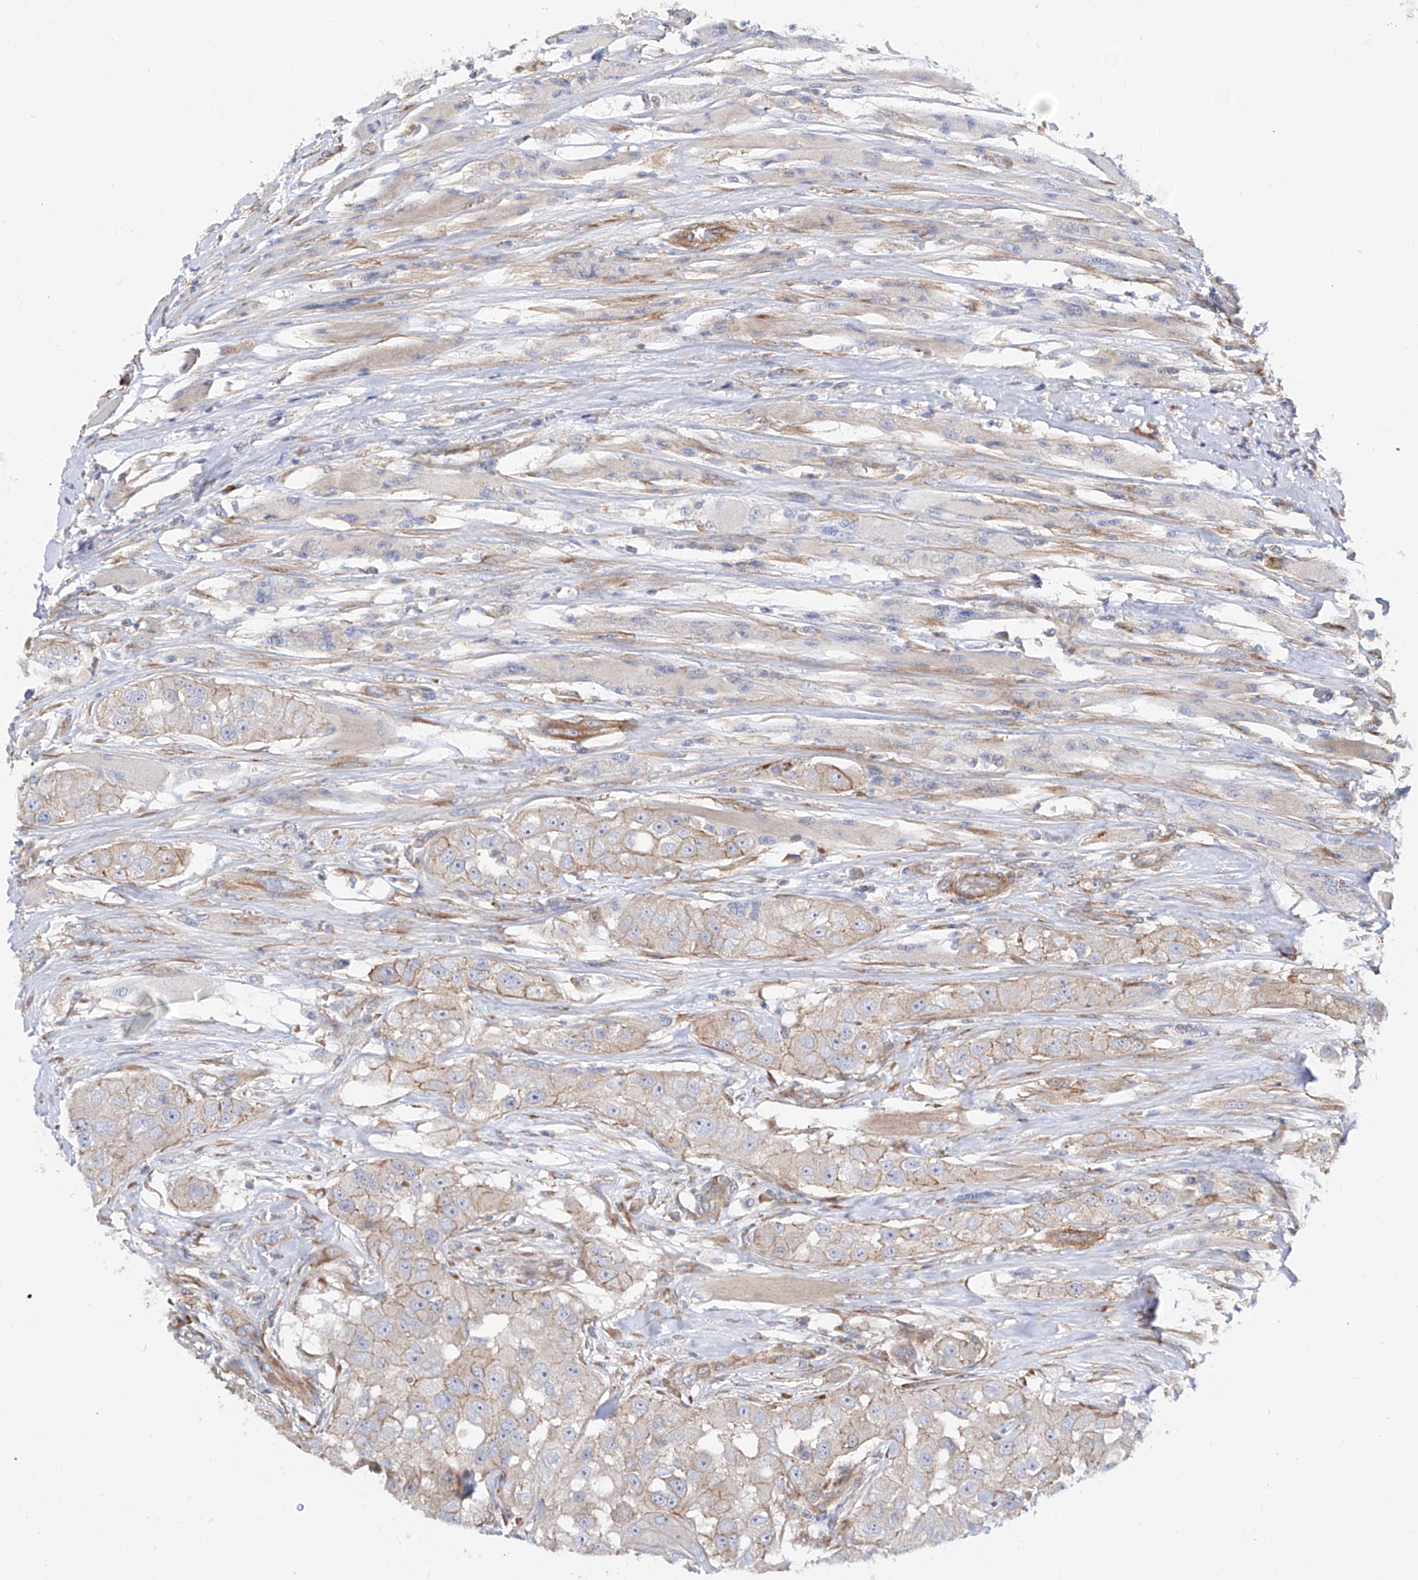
{"staining": {"intensity": "weak", "quantity": "25%-75%", "location": "cytoplasmic/membranous"}, "tissue": "head and neck cancer", "cell_type": "Tumor cells", "image_type": "cancer", "snomed": [{"axis": "morphology", "description": "Normal tissue, NOS"}, {"axis": "morphology", "description": "Squamous cell carcinoma, NOS"}, {"axis": "topography", "description": "Skeletal muscle"}, {"axis": "topography", "description": "Head-Neck"}], "caption": "Immunohistochemical staining of head and neck squamous cell carcinoma demonstrates weak cytoplasmic/membranous protein staining in about 25%-75% of tumor cells.", "gene": "LCA5", "patient": {"sex": "male", "age": 51}}